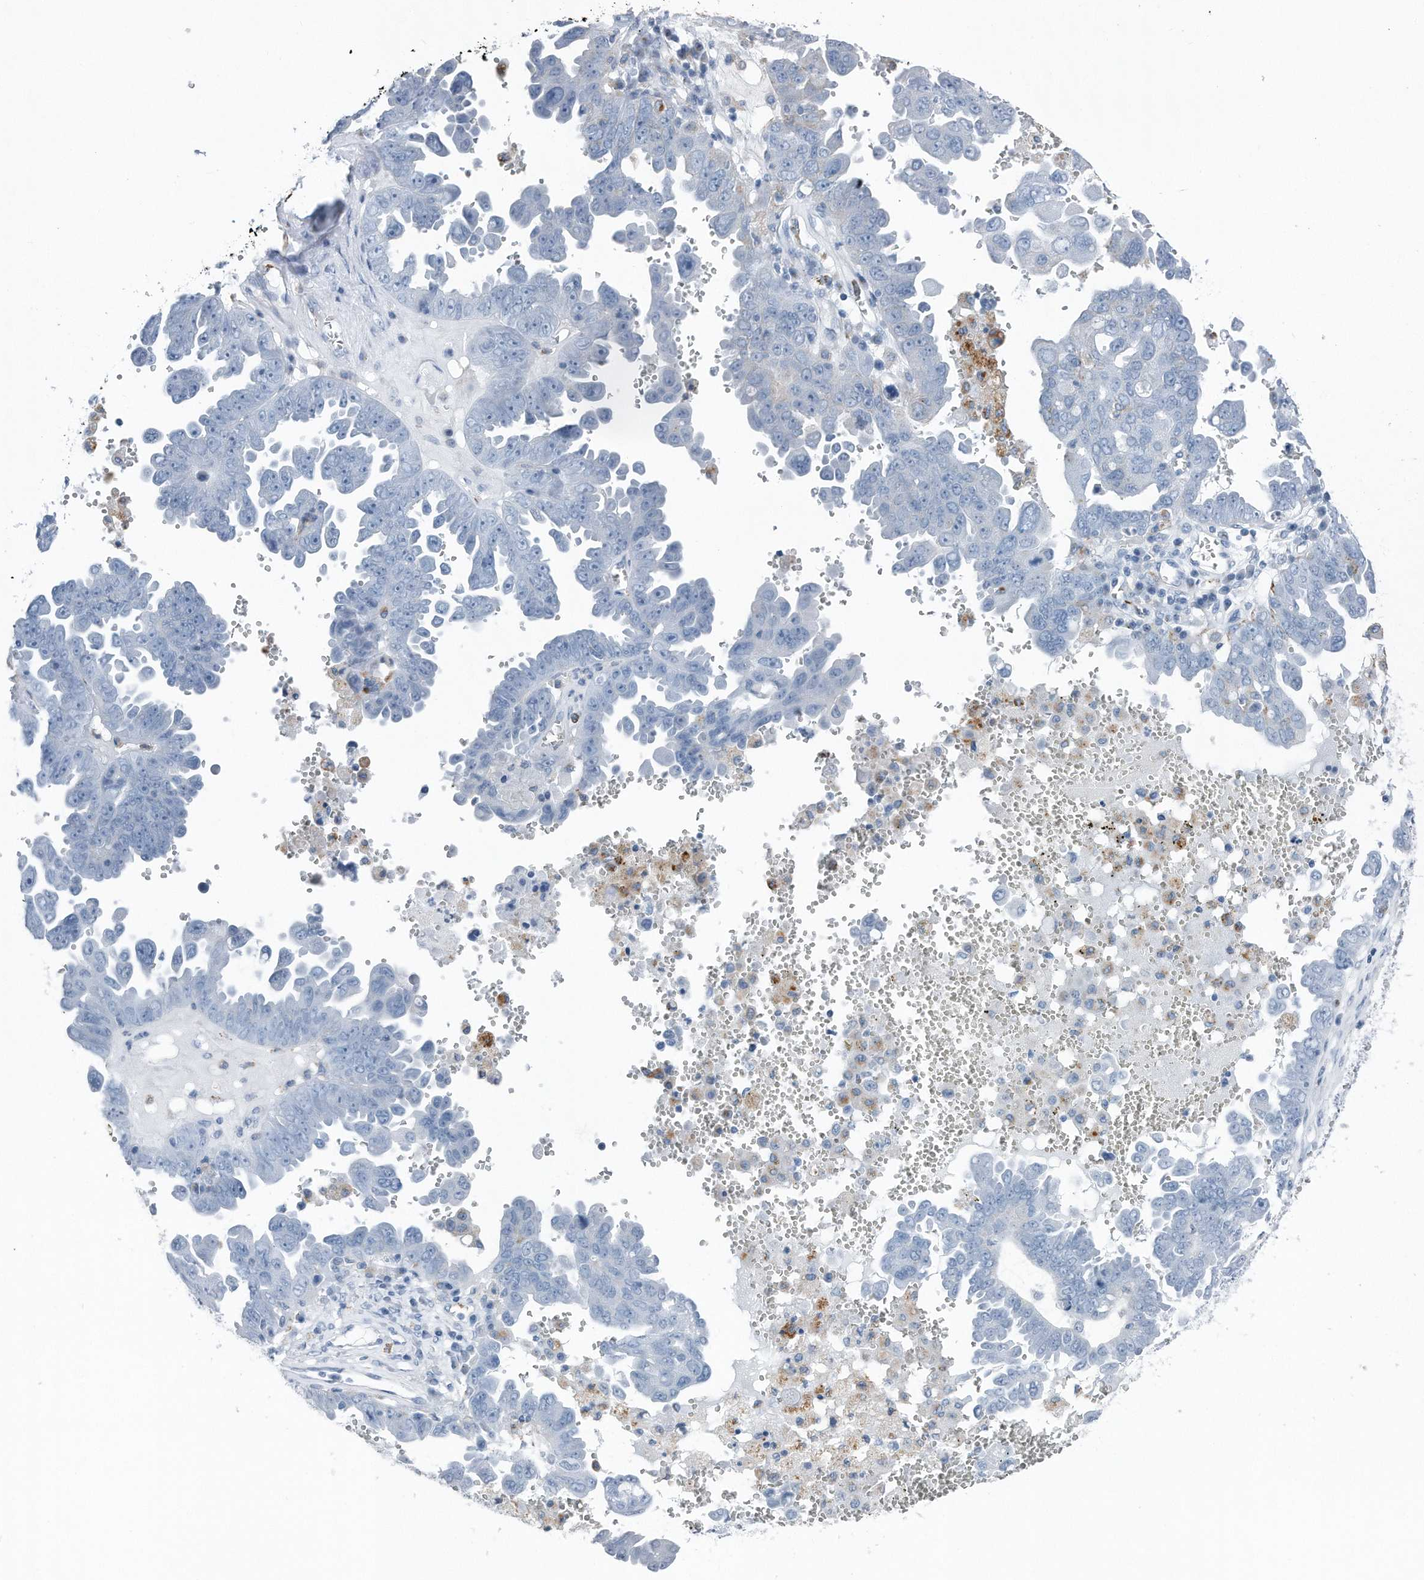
{"staining": {"intensity": "negative", "quantity": "none", "location": "none"}, "tissue": "ovarian cancer", "cell_type": "Tumor cells", "image_type": "cancer", "snomed": [{"axis": "morphology", "description": "Carcinoma, endometroid"}, {"axis": "topography", "description": "Ovary"}], "caption": "A micrograph of ovarian endometroid carcinoma stained for a protein displays no brown staining in tumor cells.", "gene": "ZNF772", "patient": {"sex": "female", "age": 62}}